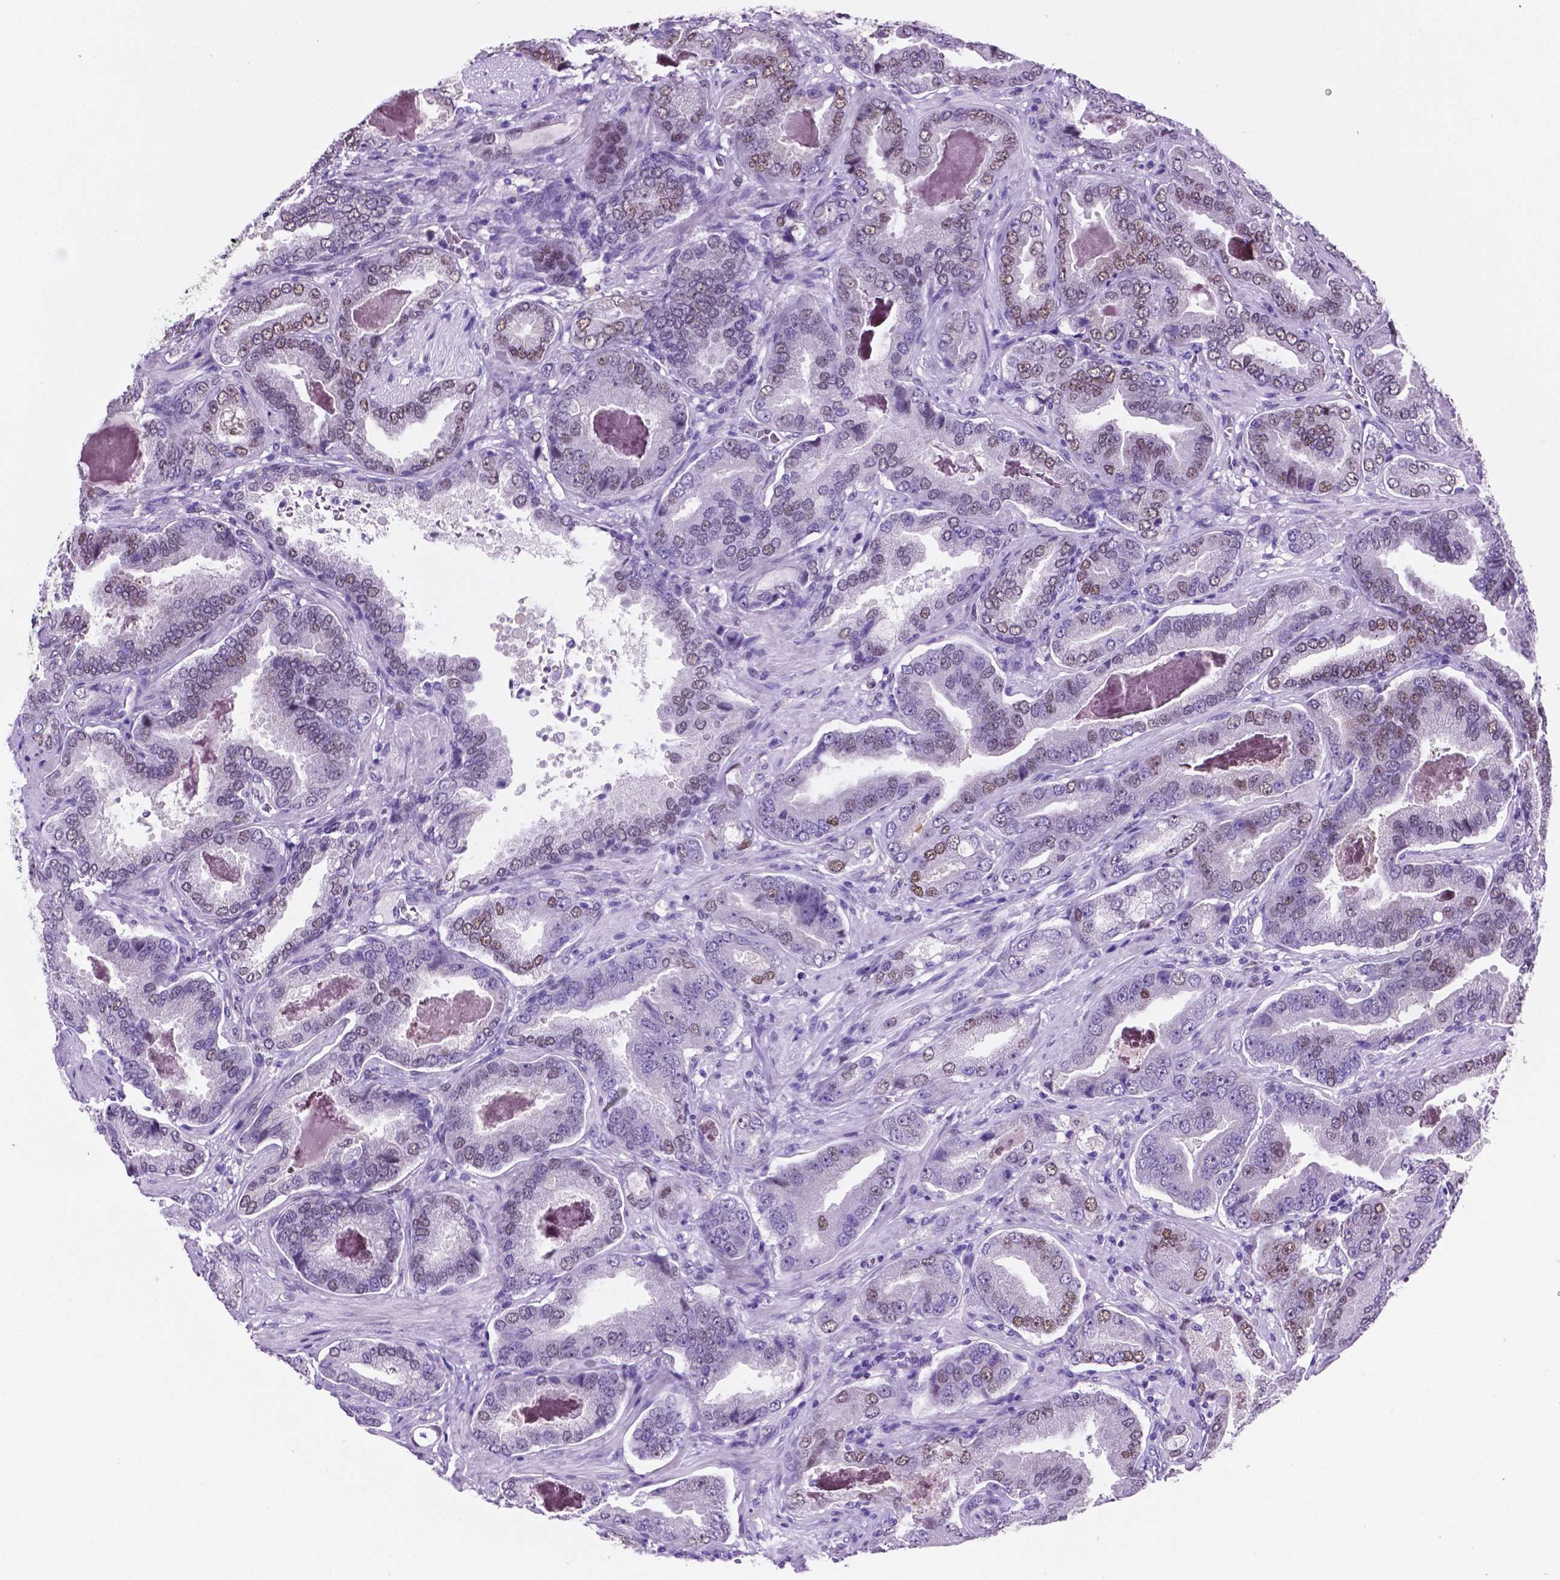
{"staining": {"intensity": "moderate", "quantity": "<25%", "location": "nuclear"}, "tissue": "prostate cancer", "cell_type": "Tumor cells", "image_type": "cancer", "snomed": [{"axis": "morphology", "description": "Adenocarcinoma, NOS"}, {"axis": "topography", "description": "Prostate"}], "caption": "Prostate cancer (adenocarcinoma) stained with immunohistochemistry demonstrates moderate nuclear positivity in about <25% of tumor cells. The protein of interest is stained brown, and the nuclei are stained in blue (DAB IHC with brightfield microscopy, high magnification).", "gene": "TMEM210", "patient": {"sex": "male", "age": 64}}